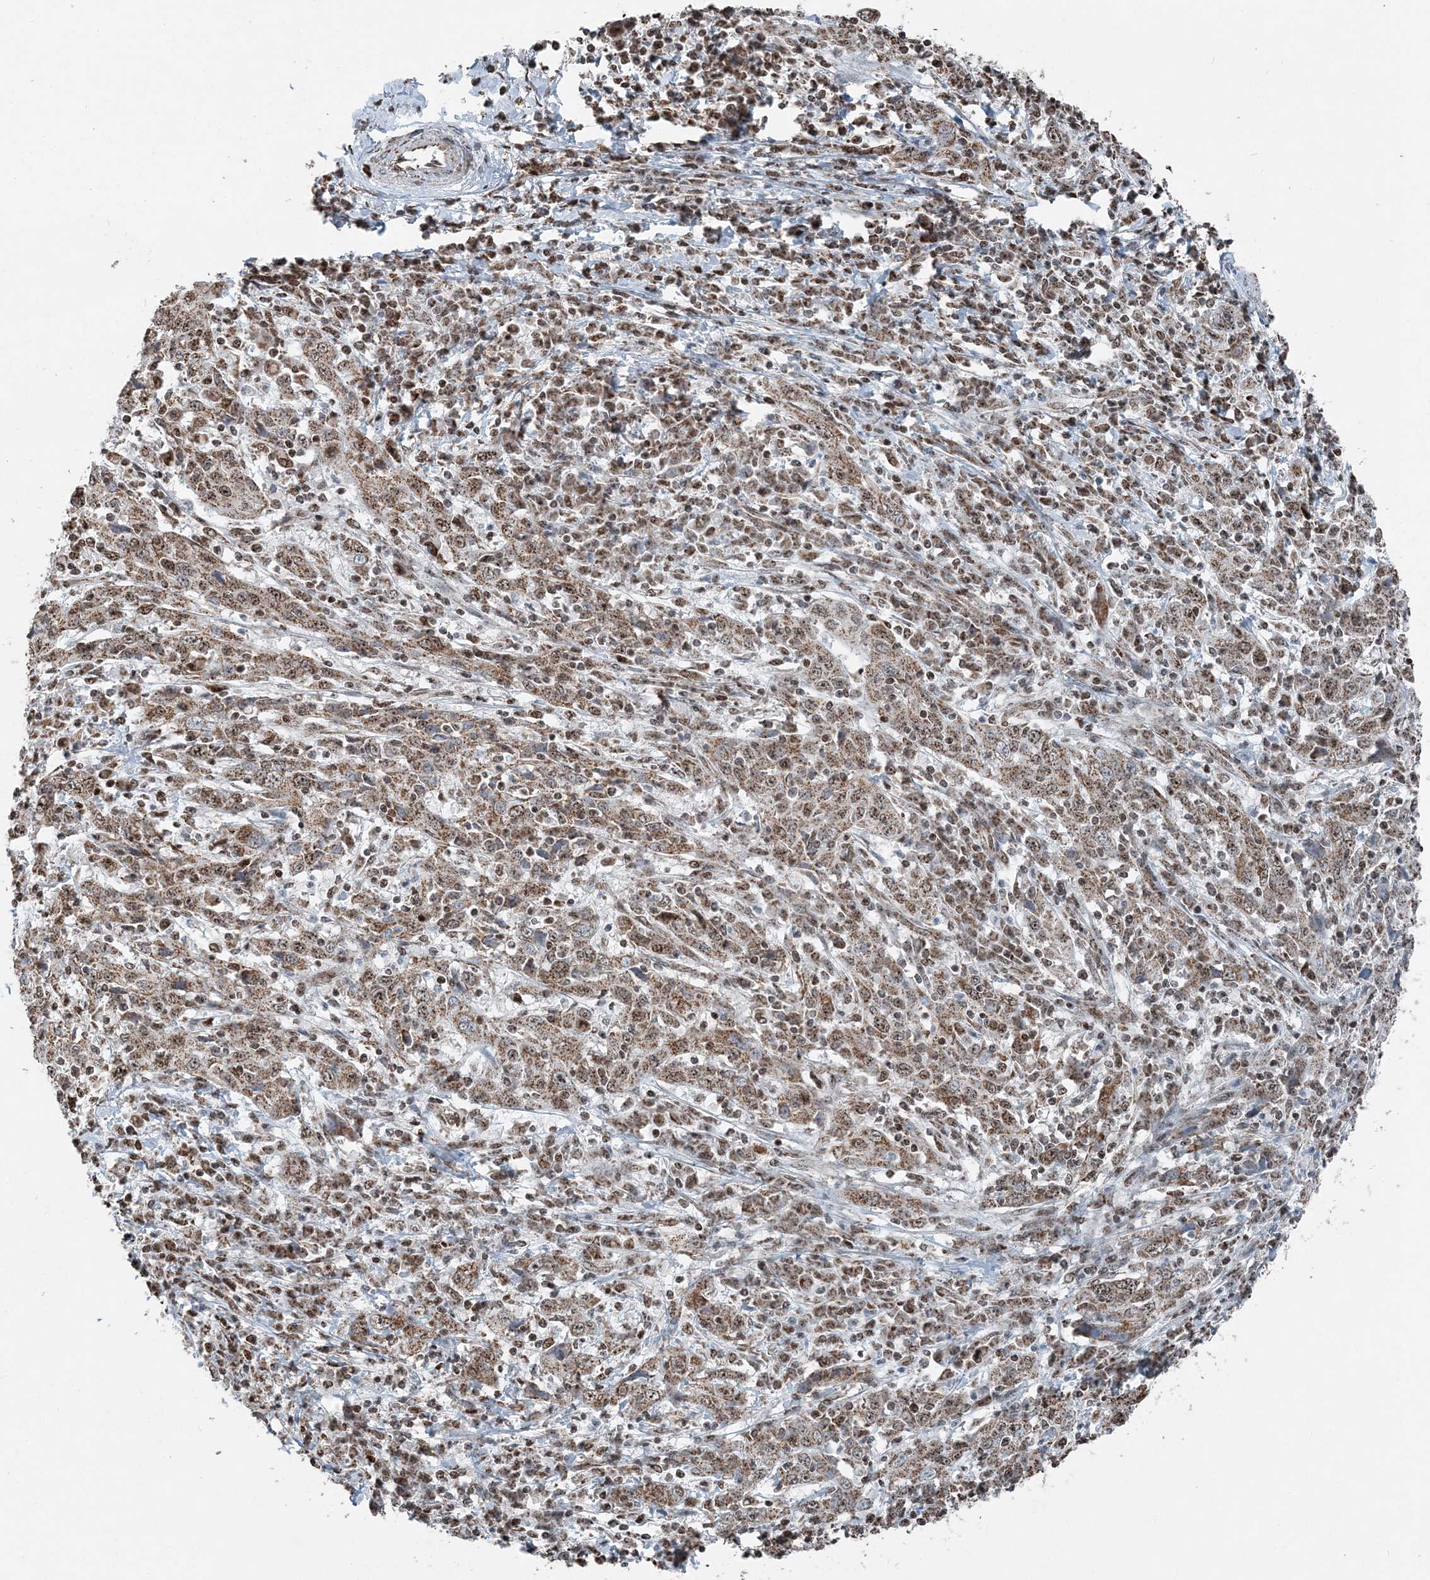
{"staining": {"intensity": "moderate", "quantity": ">75%", "location": "cytoplasmic/membranous"}, "tissue": "cervical cancer", "cell_type": "Tumor cells", "image_type": "cancer", "snomed": [{"axis": "morphology", "description": "Squamous cell carcinoma, NOS"}, {"axis": "topography", "description": "Cervix"}], "caption": "Cervical squamous cell carcinoma stained with immunohistochemistry (IHC) displays moderate cytoplasmic/membranous expression in approximately >75% of tumor cells. (DAB IHC with brightfield microscopy, high magnification).", "gene": "SUCLG1", "patient": {"sex": "female", "age": 46}}